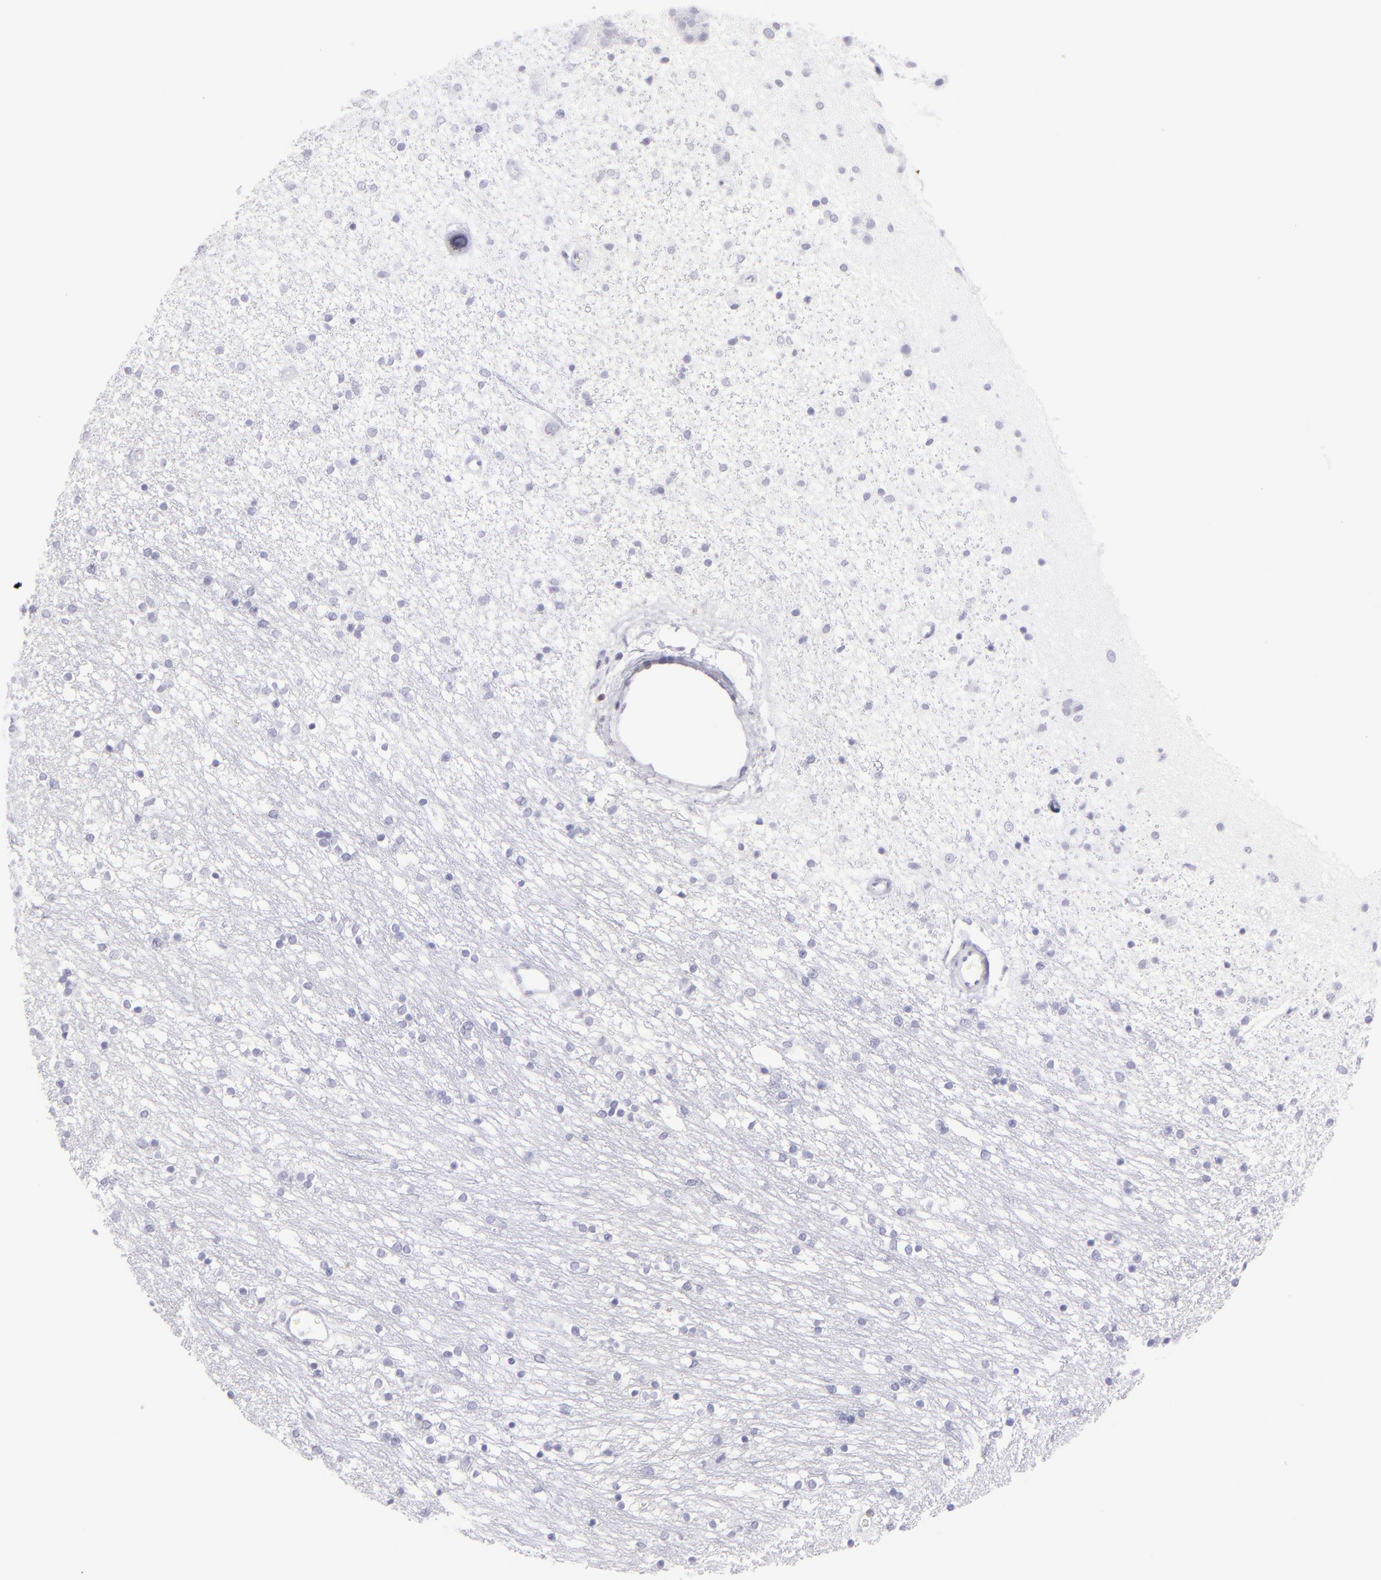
{"staining": {"intensity": "negative", "quantity": "none", "location": "none"}, "tissue": "caudate", "cell_type": "Glial cells", "image_type": "normal", "snomed": [{"axis": "morphology", "description": "Normal tissue, NOS"}, {"axis": "topography", "description": "Lateral ventricle wall"}], "caption": "An immunohistochemistry (IHC) image of normal caudate is shown. There is no staining in glial cells of caudate.", "gene": "PRF1", "patient": {"sex": "female", "age": 54}}